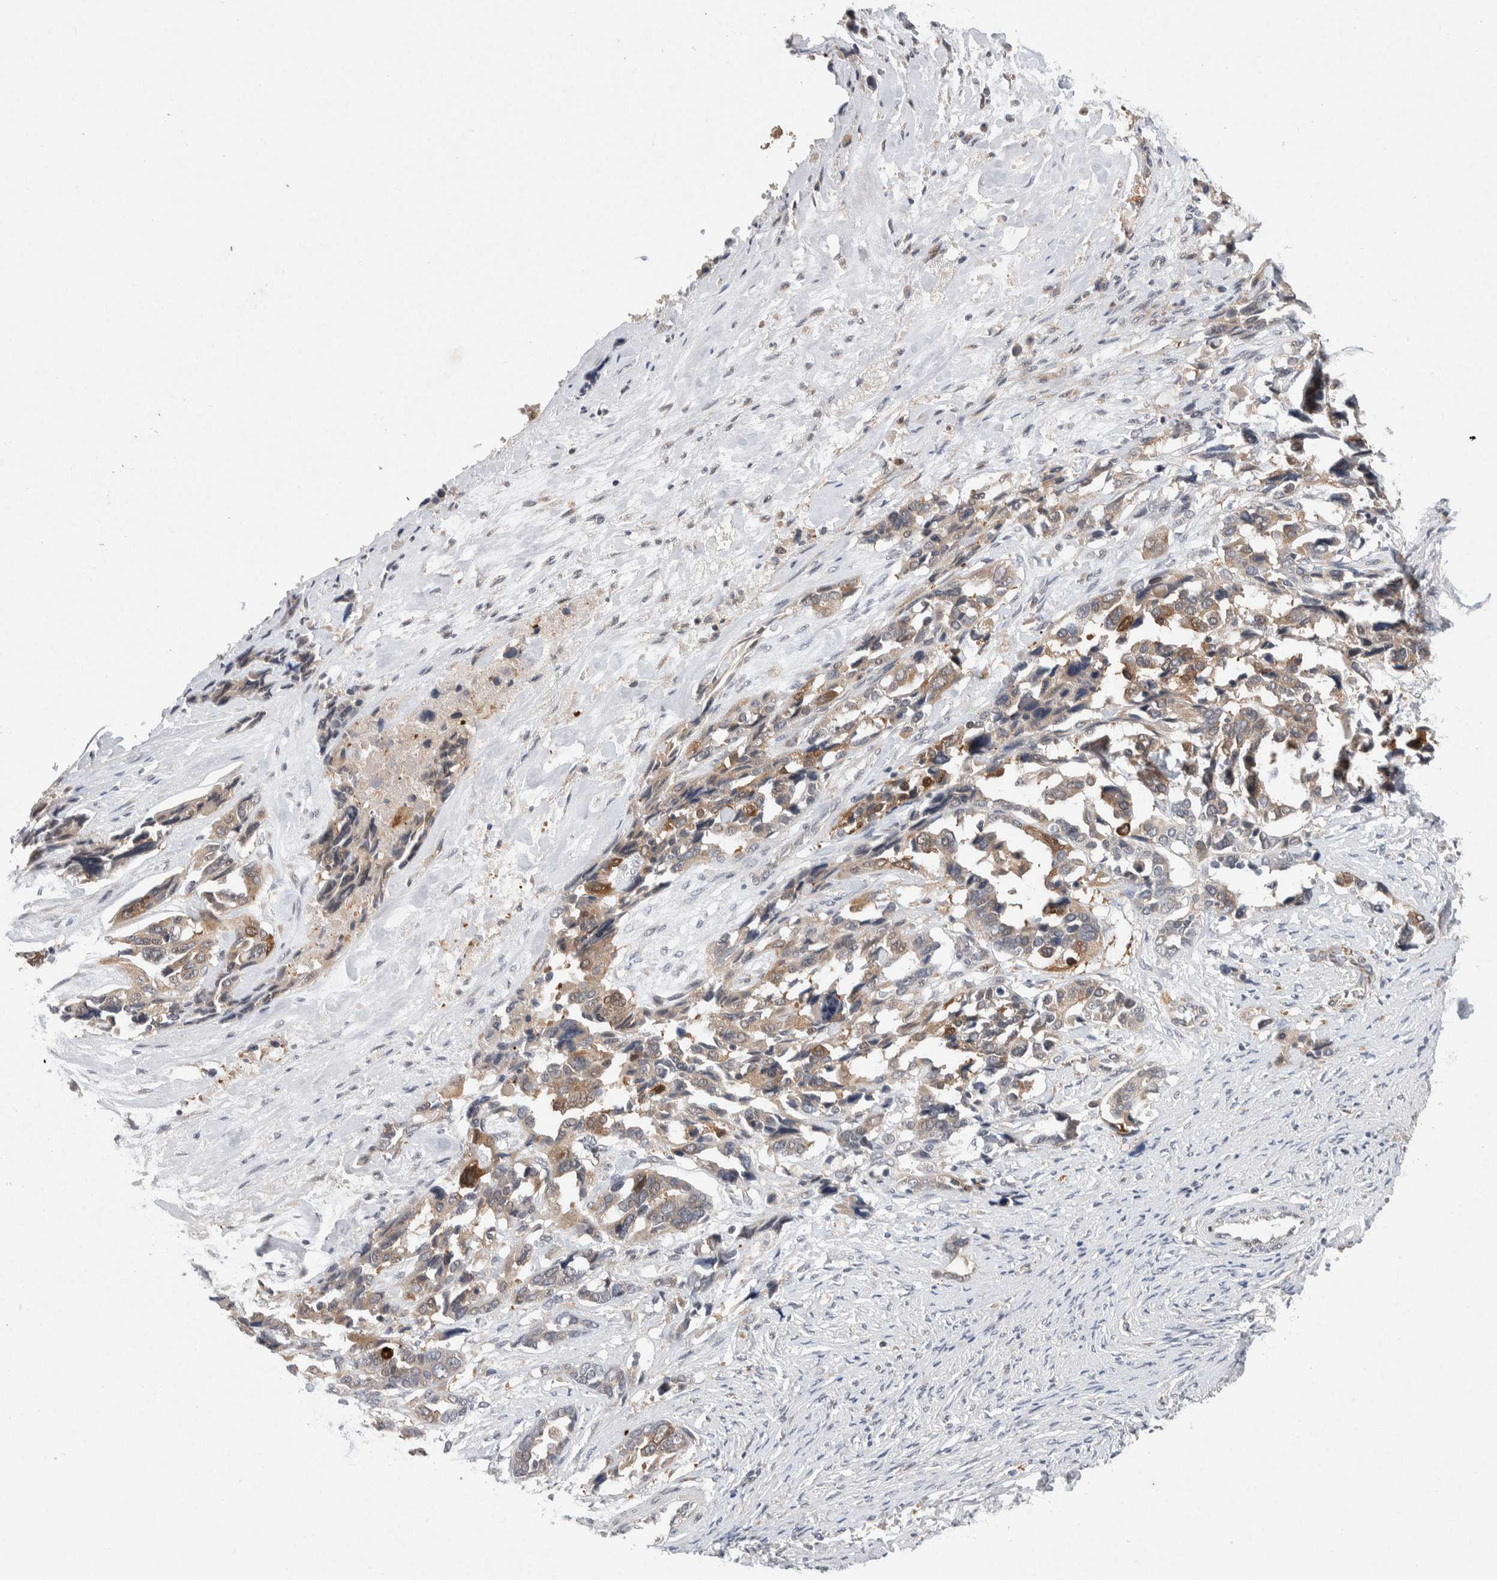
{"staining": {"intensity": "moderate", "quantity": "25%-75%", "location": "cytoplasmic/membranous"}, "tissue": "ovarian cancer", "cell_type": "Tumor cells", "image_type": "cancer", "snomed": [{"axis": "morphology", "description": "Cystadenocarcinoma, serous, NOS"}, {"axis": "topography", "description": "Ovary"}], "caption": "Protein staining of serous cystadenocarcinoma (ovarian) tissue displays moderate cytoplasmic/membranous positivity in about 25%-75% of tumor cells.", "gene": "KCNK1", "patient": {"sex": "female", "age": 44}}